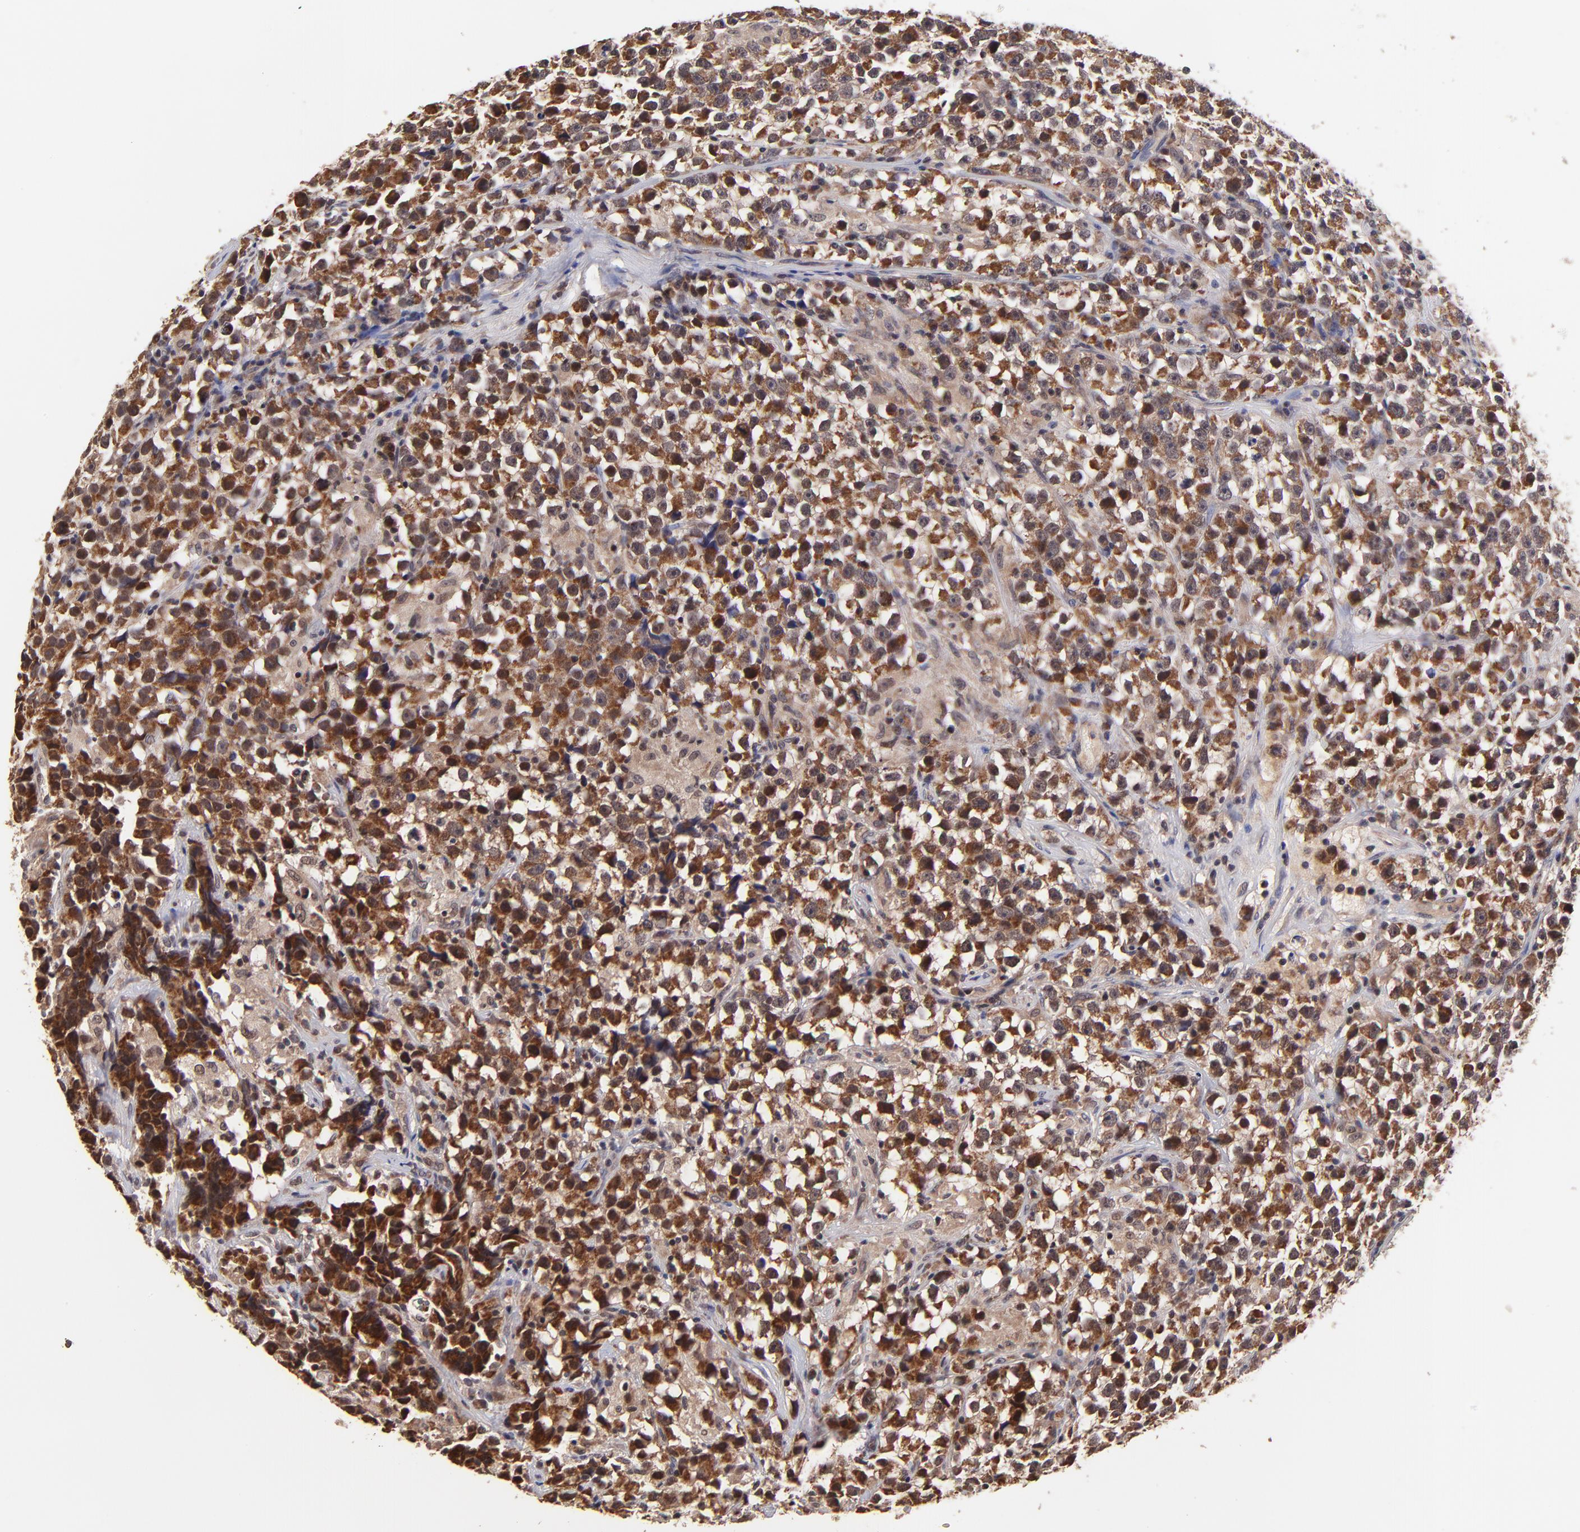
{"staining": {"intensity": "strong", "quantity": ">75%", "location": "cytoplasmic/membranous"}, "tissue": "testis cancer", "cell_type": "Tumor cells", "image_type": "cancer", "snomed": [{"axis": "morphology", "description": "Seminoma, NOS"}, {"axis": "topography", "description": "Testis"}], "caption": "A brown stain shows strong cytoplasmic/membranous positivity of a protein in seminoma (testis) tumor cells.", "gene": "BAIAP2L2", "patient": {"sex": "male", "age": 33}}